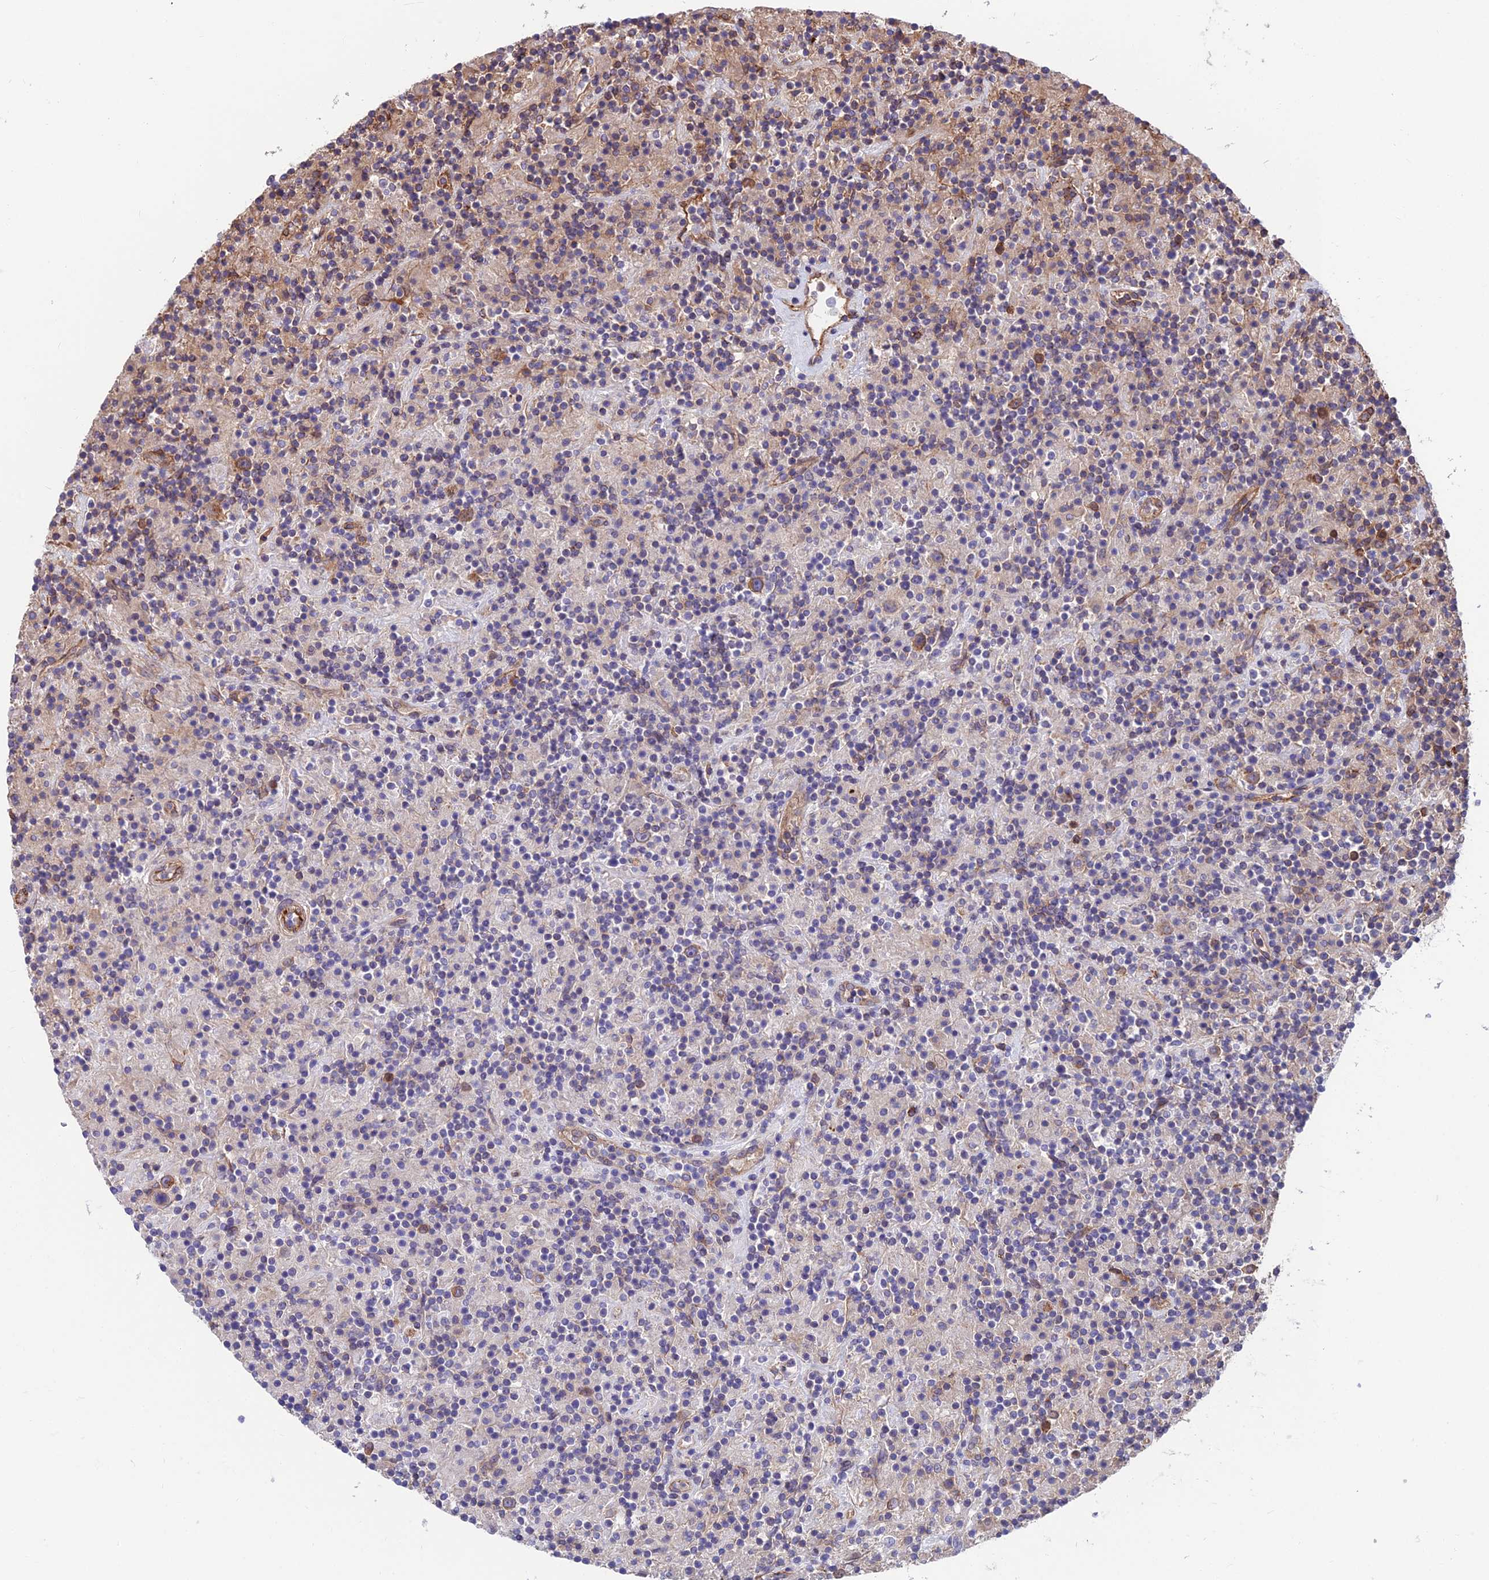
{"staining": {"intensity": "moderate", "quantity": "25%-75%", "location": "cytoplasmic/membranous"}, "tissue": "lymphoma", "cell_type": "Tumor cells", "image_type": "cancer", "snomed": [{"axis": "morphology", "description": "Hodgkin's disease, NOS"}, {"axis": "topography", "description": "Lymph node"}], "caption": "A brown stain labels moderate cytoplasmic/membranous staining of a protein in lymphoma tumor cells. (IHC, brightfield microscopy, high magnification).", "gene": "RTN4RL1", "patient": {"sex": "male", "age": 70}}